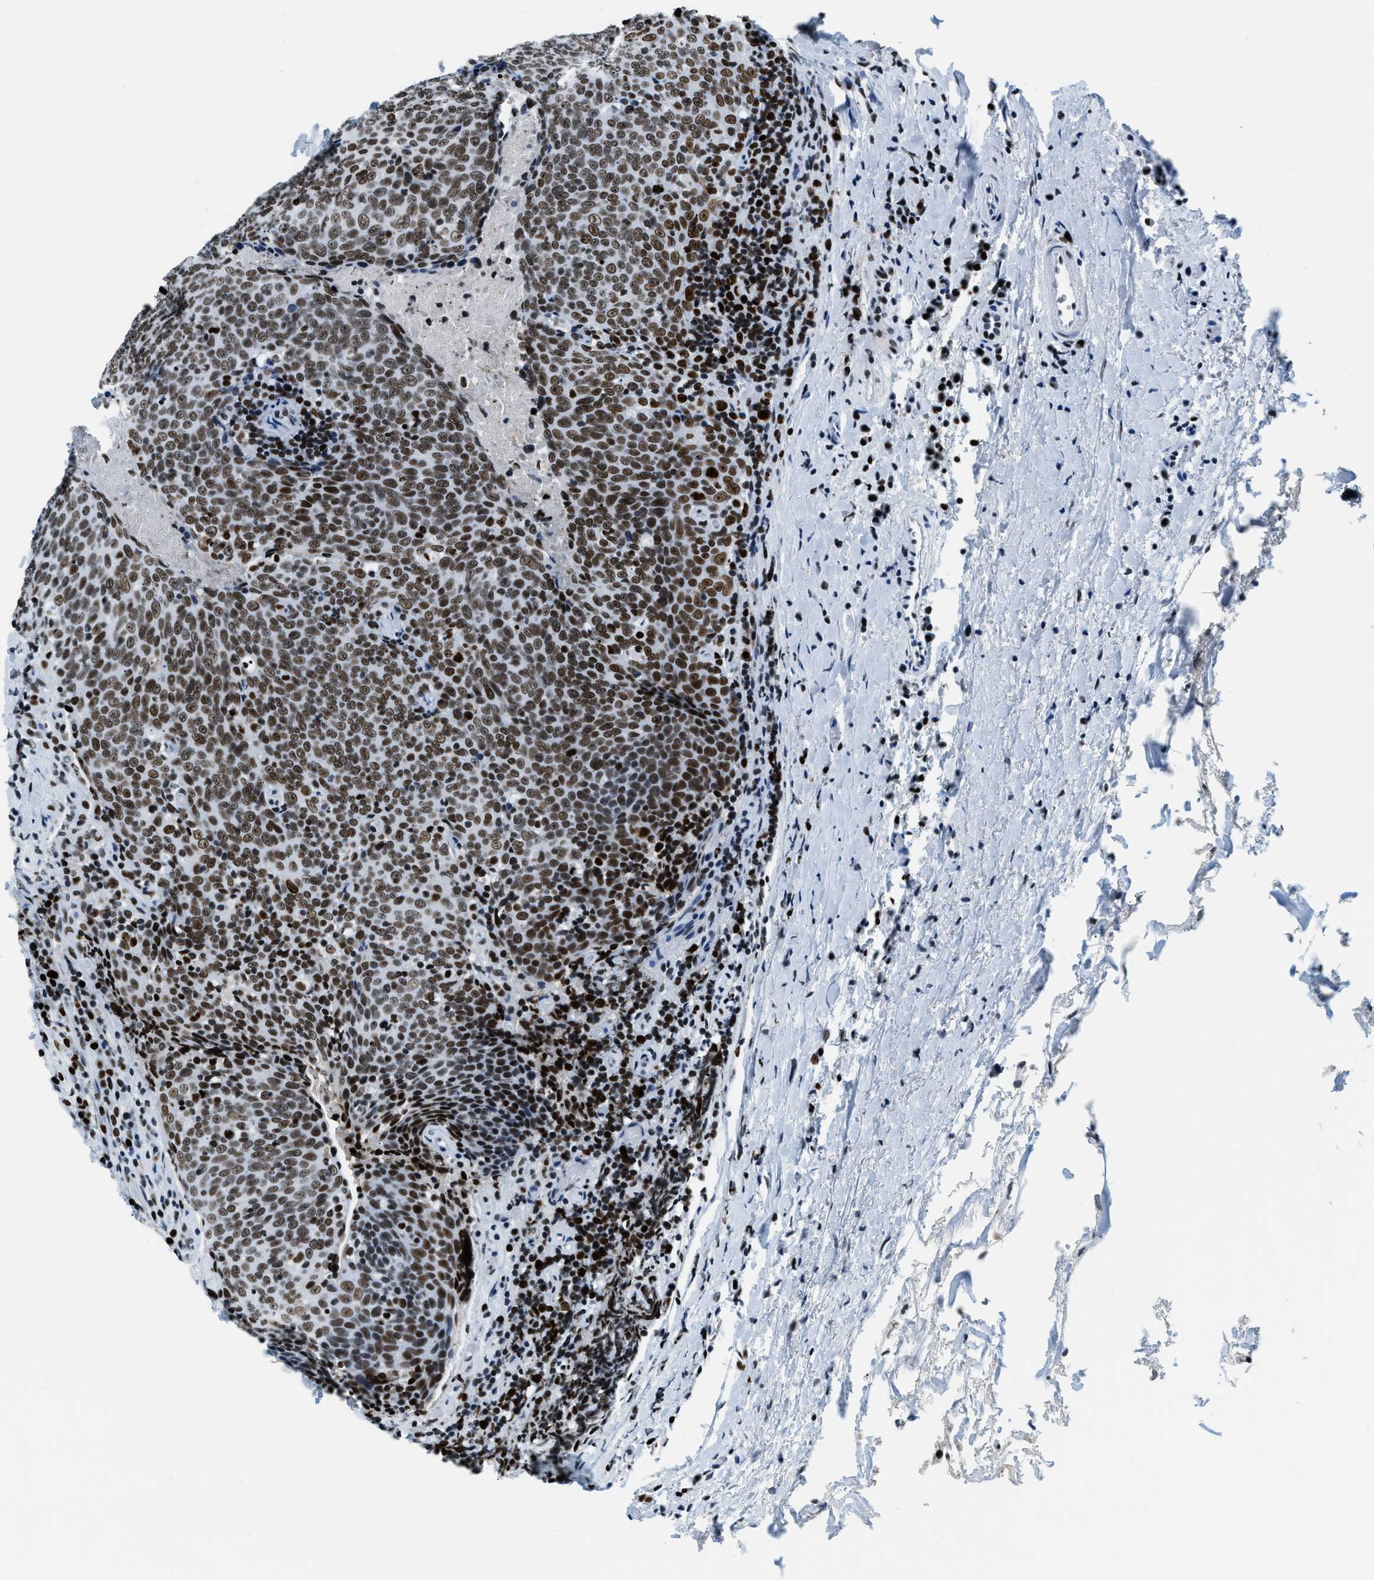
{"staining": {"intensity": "strong", "quantity": ">75%", "location": "nuclear"}, "tissue": "head and neck cancer", "cell_type": "Tumor cells", "image_type": "cancer", "snomed": [{"axis": "morphology", "description": "Squamous cell carcinoma, NOS"}, {"axis": "morphology", "description": "Squamous cell carcinoma, metastatic, NOS"}, {"axis": "topography", "description": "Lymph node"}, {"axis": "topography", "description": "Head-Neck"}], "caption": "Immunohistochemistry (DAB) staining of head and neck squamous cell carcinoma shows strong nuclear protein expression in about >75% of tumor cells.", "gene": "TOP1", "patient": {"sex": "male", "age": 62}}